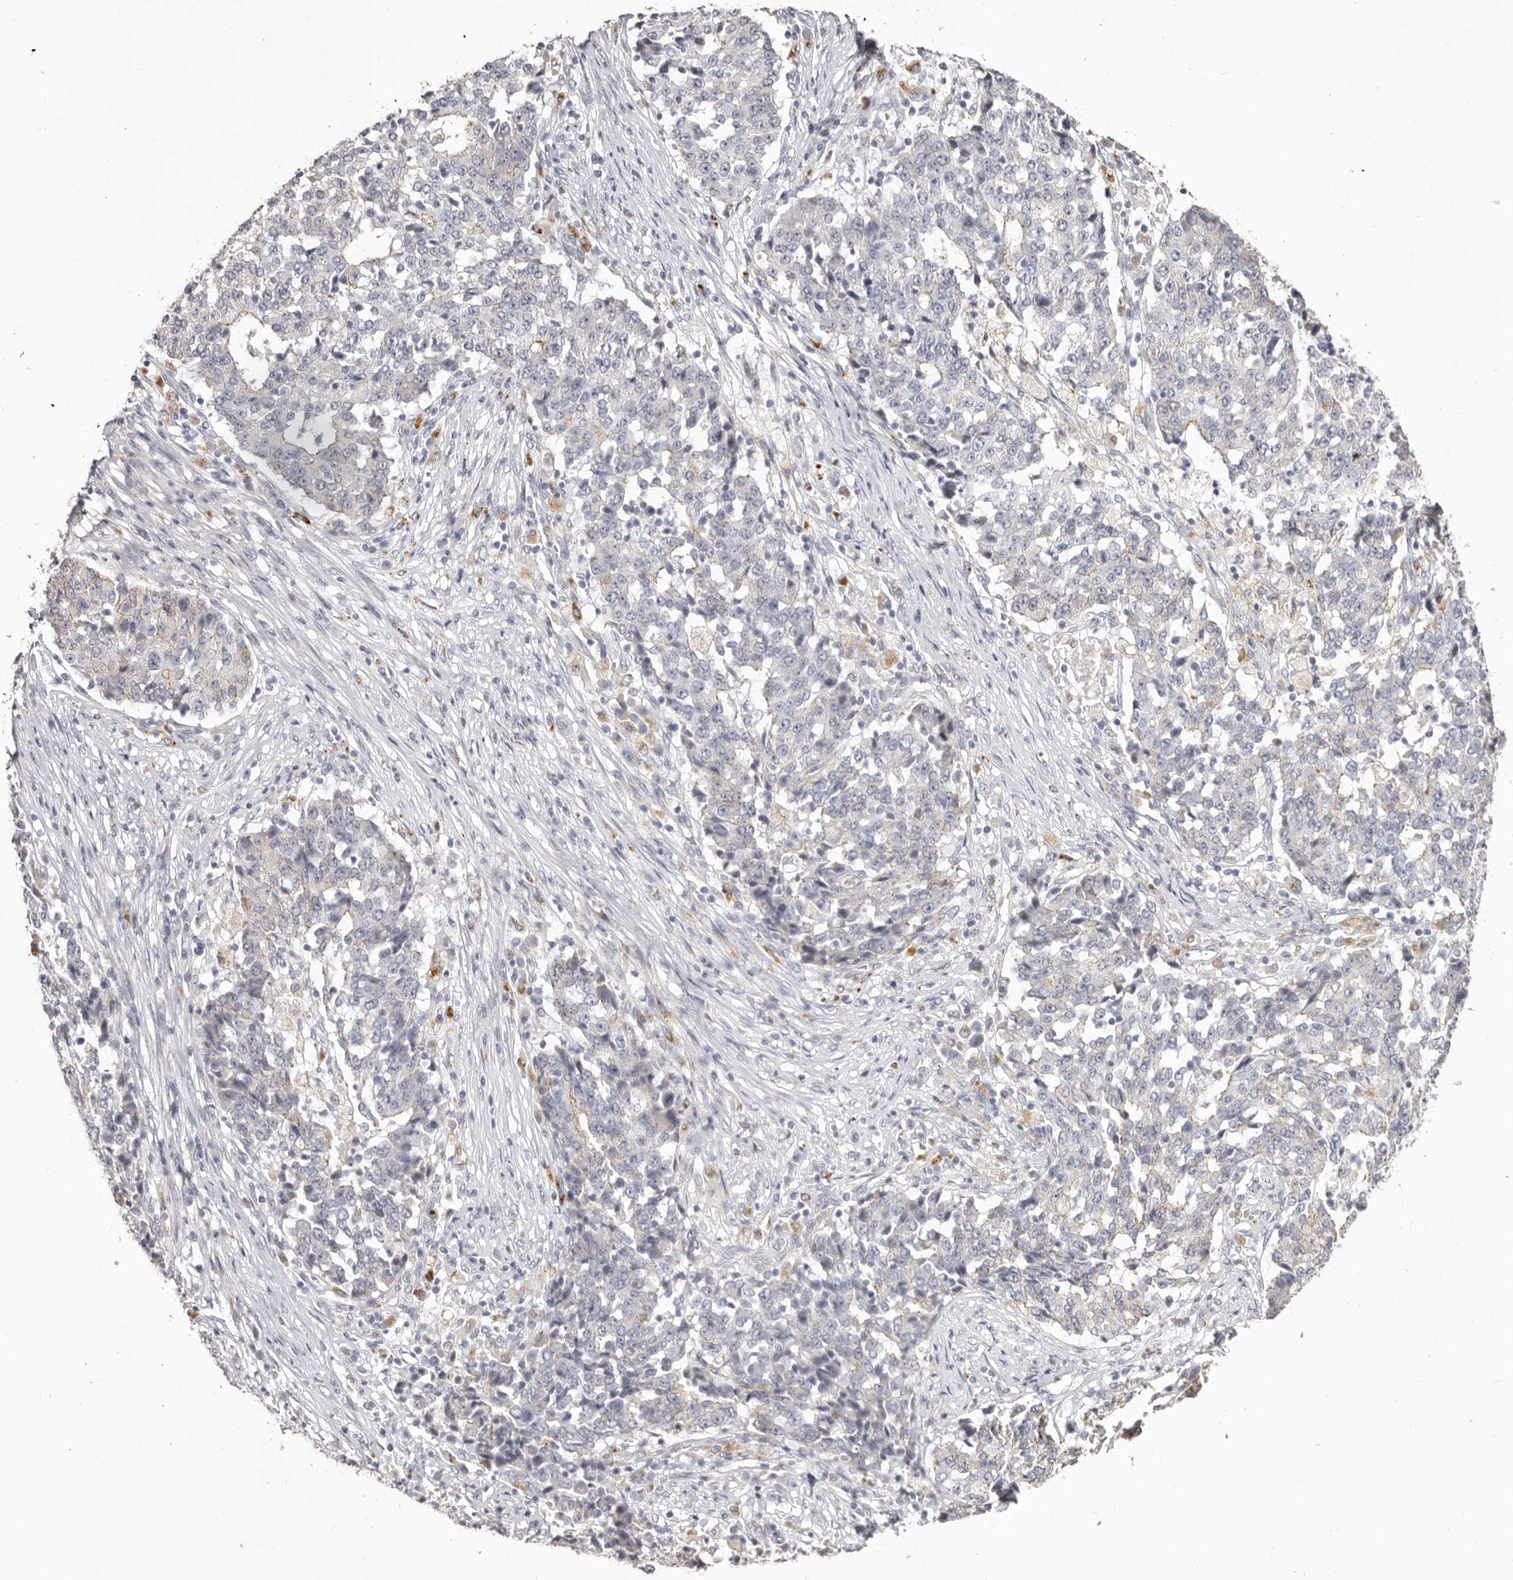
{"staining": {"intensity": "negative", "quantity": "none", "location": "none"}, "tissue": "stomach cancer", "cell_type": "Tumor cells", "image_type": "cancer", "snomed": [{"axis": "morphology", "description": "Adenocarcinoma, NOS"}, {"axis": "topography", "description": "Stomach"}], "caption": "An immunohistochemistry (IHC) micrograph of stomach adenocarcinoma is shown. There is no staining in tumor cells of stomach adenocarcinoma.", "gene": "PCDHB6", "patient": {"sex": "male", "age": 59}}